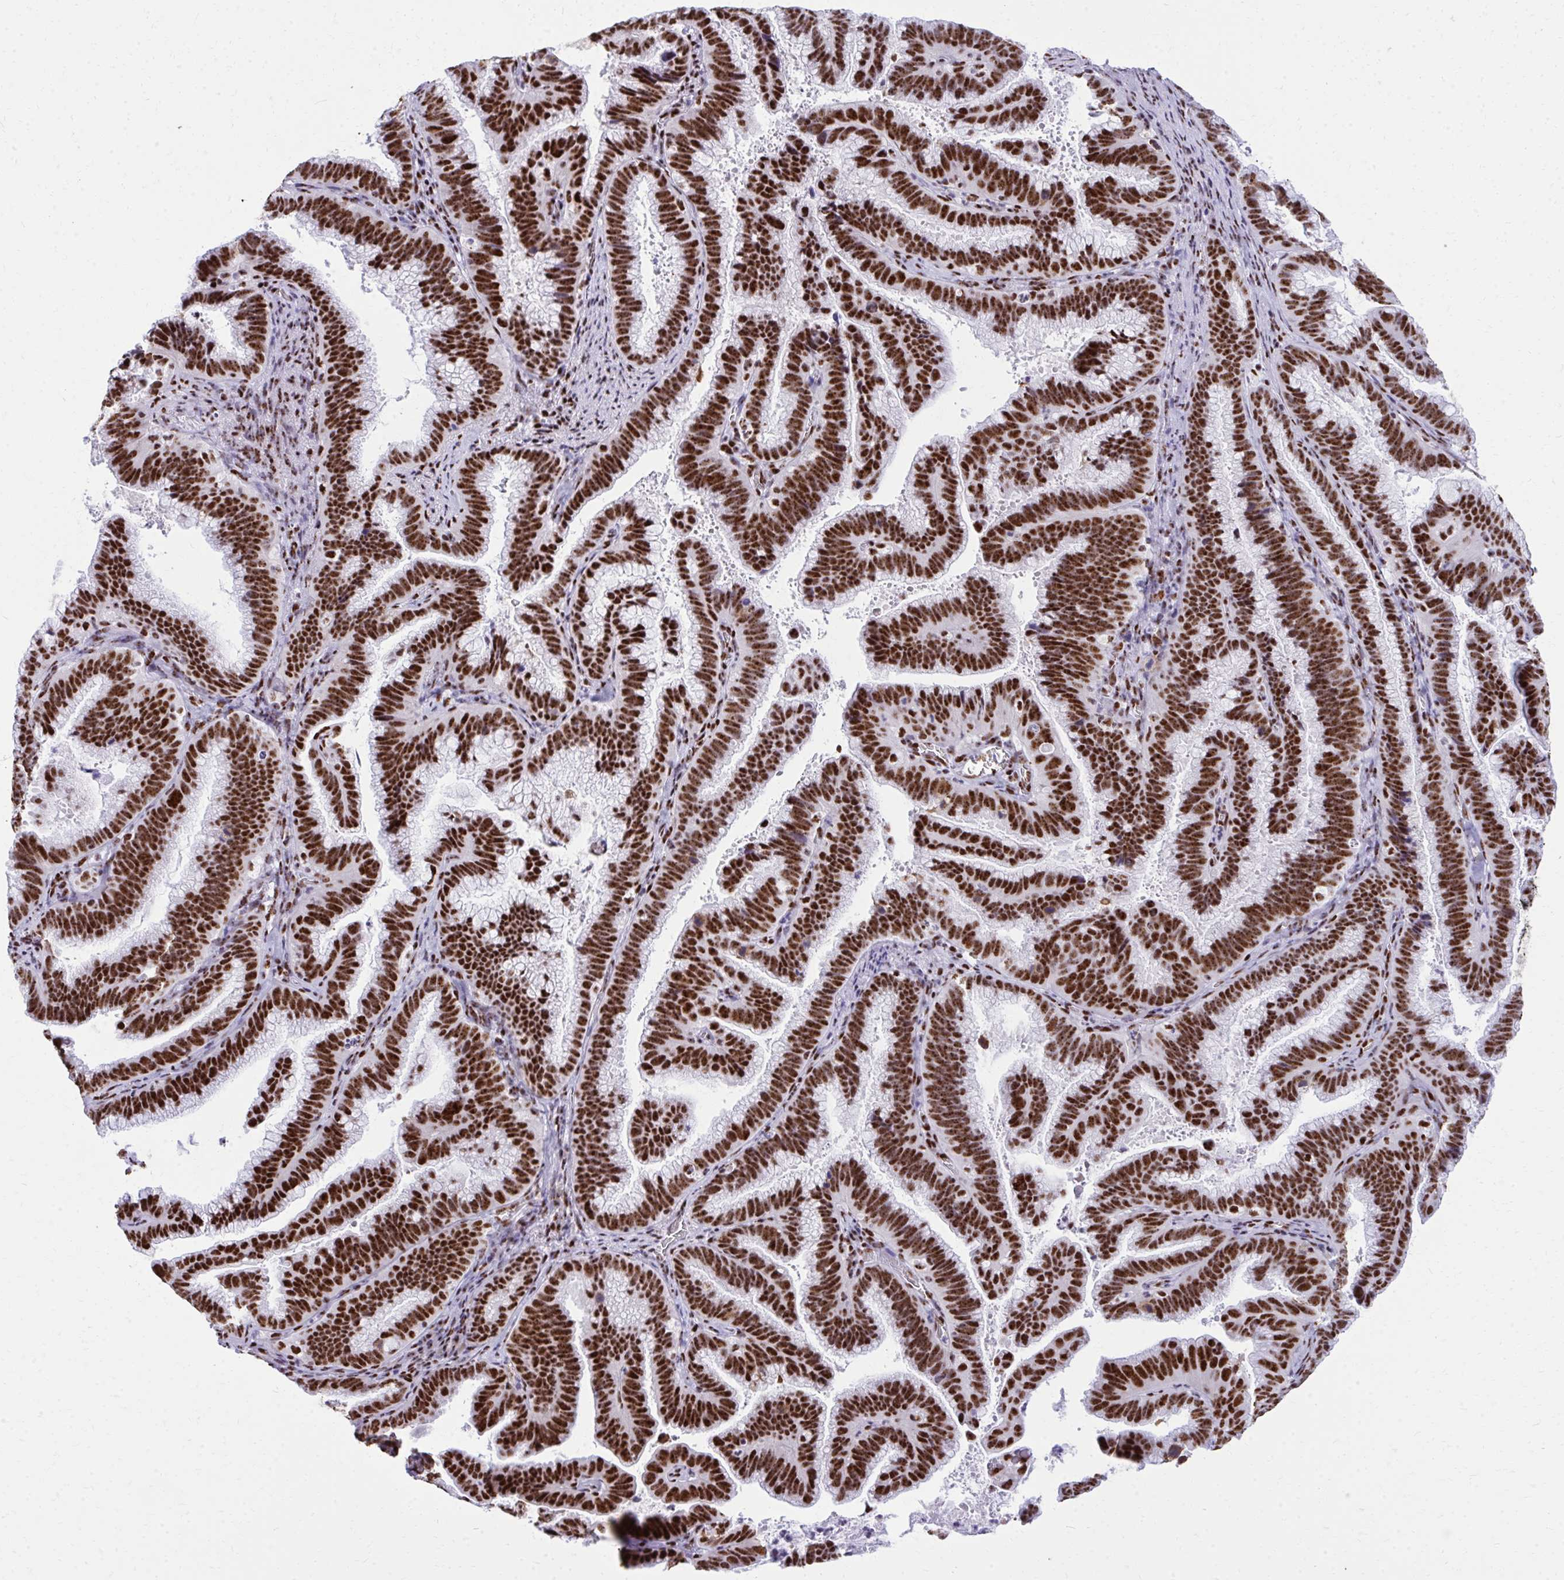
{"staining": {"intensity": "strong", "quantity": ">75%", "location": "nuclear"}, "tissue": "cervical cancer", "cell_type": "Tumor cells", "image_type": "cancer", "snomed": [{"axis": "morphology", "description": "Adenocarcinoma, NOS"}, {"axis": "topography", "description": "Cervix"}], "caption": "This is an image of IHC staining of cervical cancer, which shows strong staining in the nuclear of tumor cells.", "gene": "PELP1", "patient": {"sex": "female", "age": 61}}